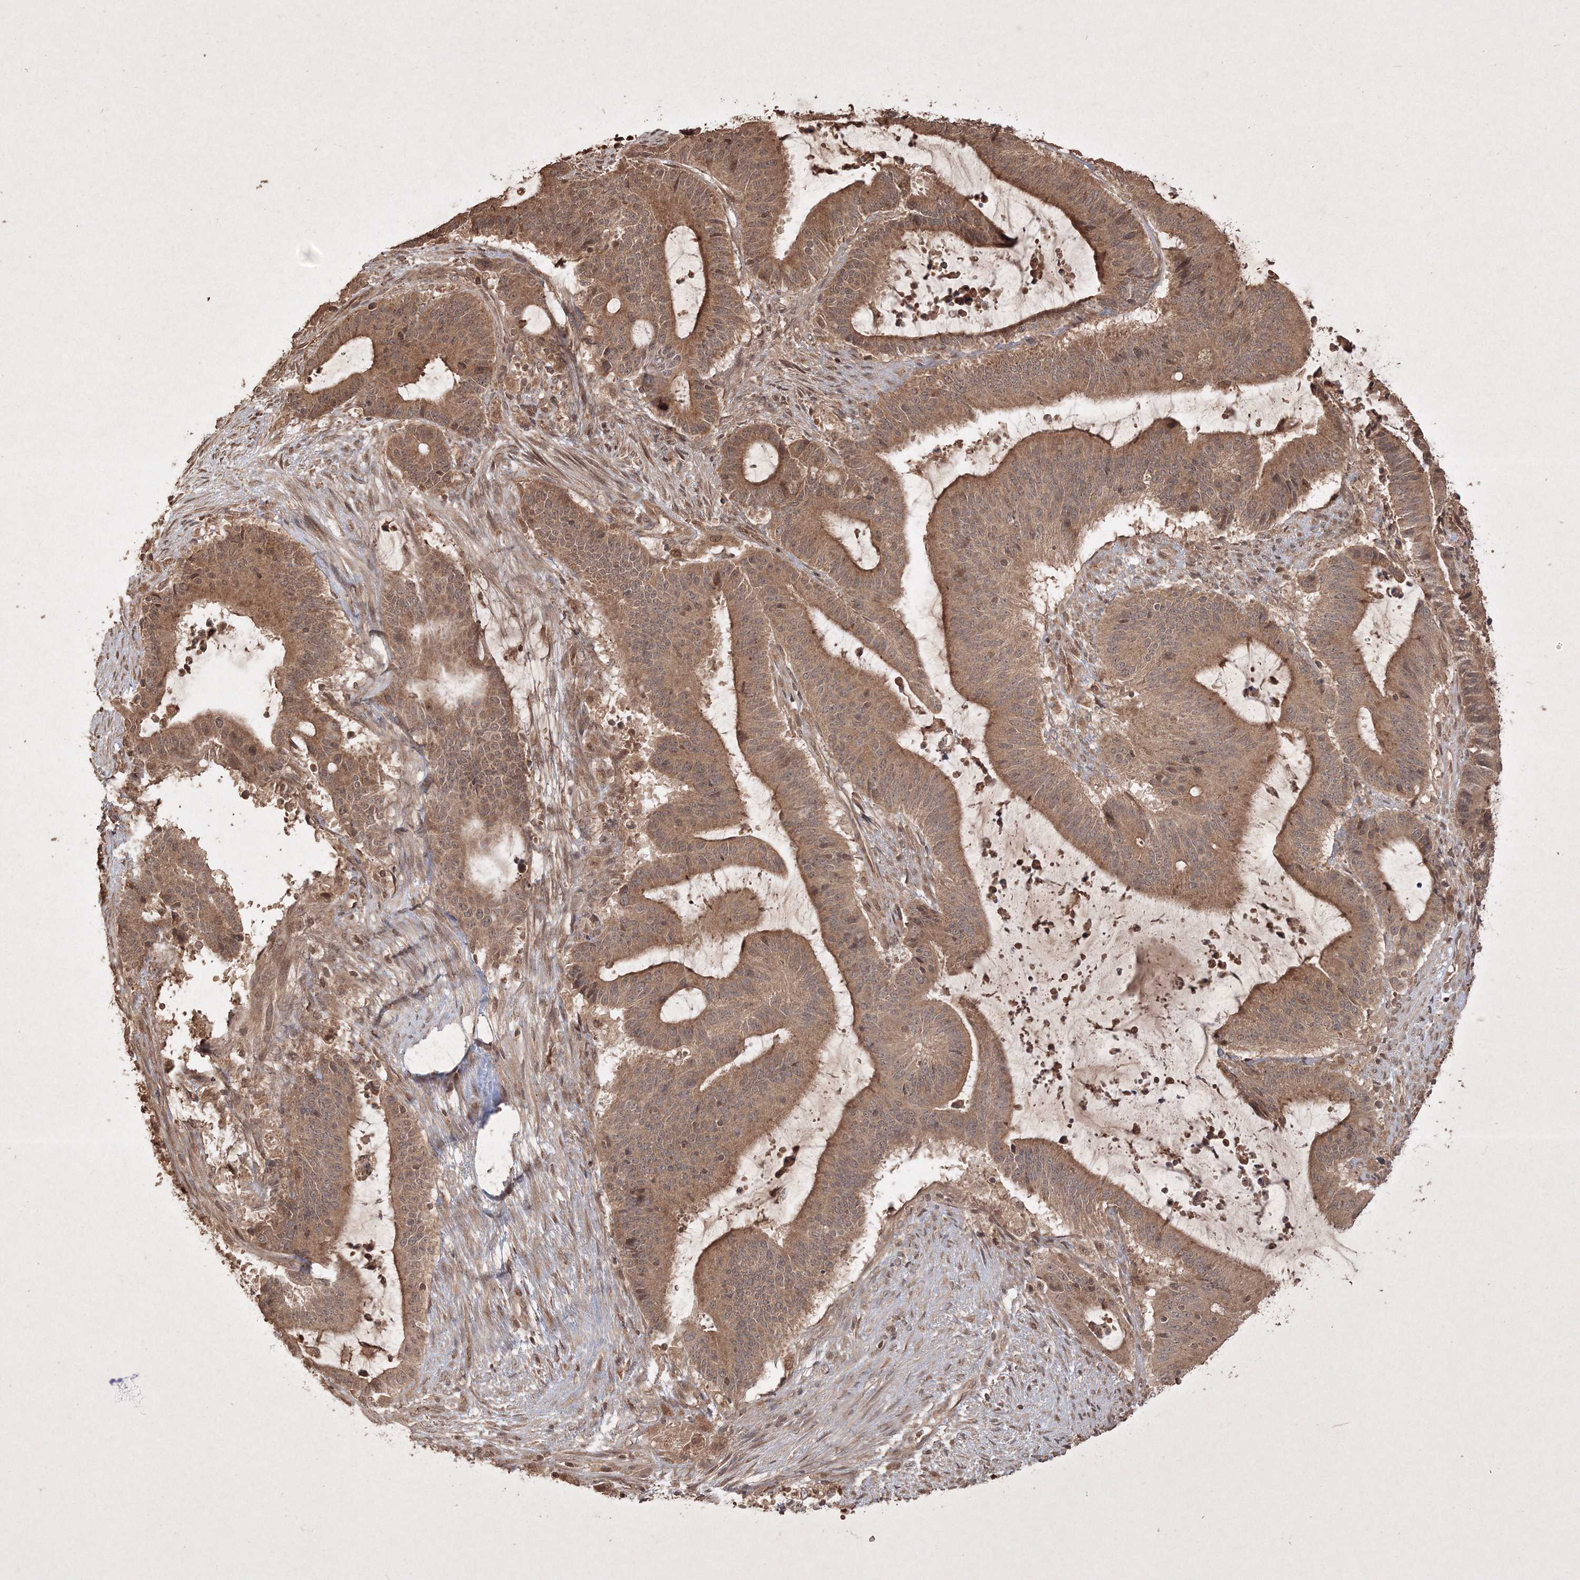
{"staining": {"intensity": "moderate", "quantity": ">75%", "location": "cytoplasmic/membranous,nuclear"}, "tissue": "liver cancer", "cell_type": "Tumor cells", "image_type": "cancer", "snomed": [{"axis": "morphology", "description": "Normal tissue, NOS"}, {"axis": "morphology", "description": "Cholangiocarcinoma"}, {"axis": "topography", "description": "Liver"}, {"axis": "topography", "description": "Peripheral nerve tissue"}], "caption": "Protein expression analysis of human liver cancer (cholangiocarcinoma) reveals moderate cytoplasmic/membranous and nuclear expression in approximately >75% of tumor cells. (Brightfield microscopy of DAB IHC at high magnification).", "gene": "PELI3", "patient": {"sex": "female", "age": 73}}